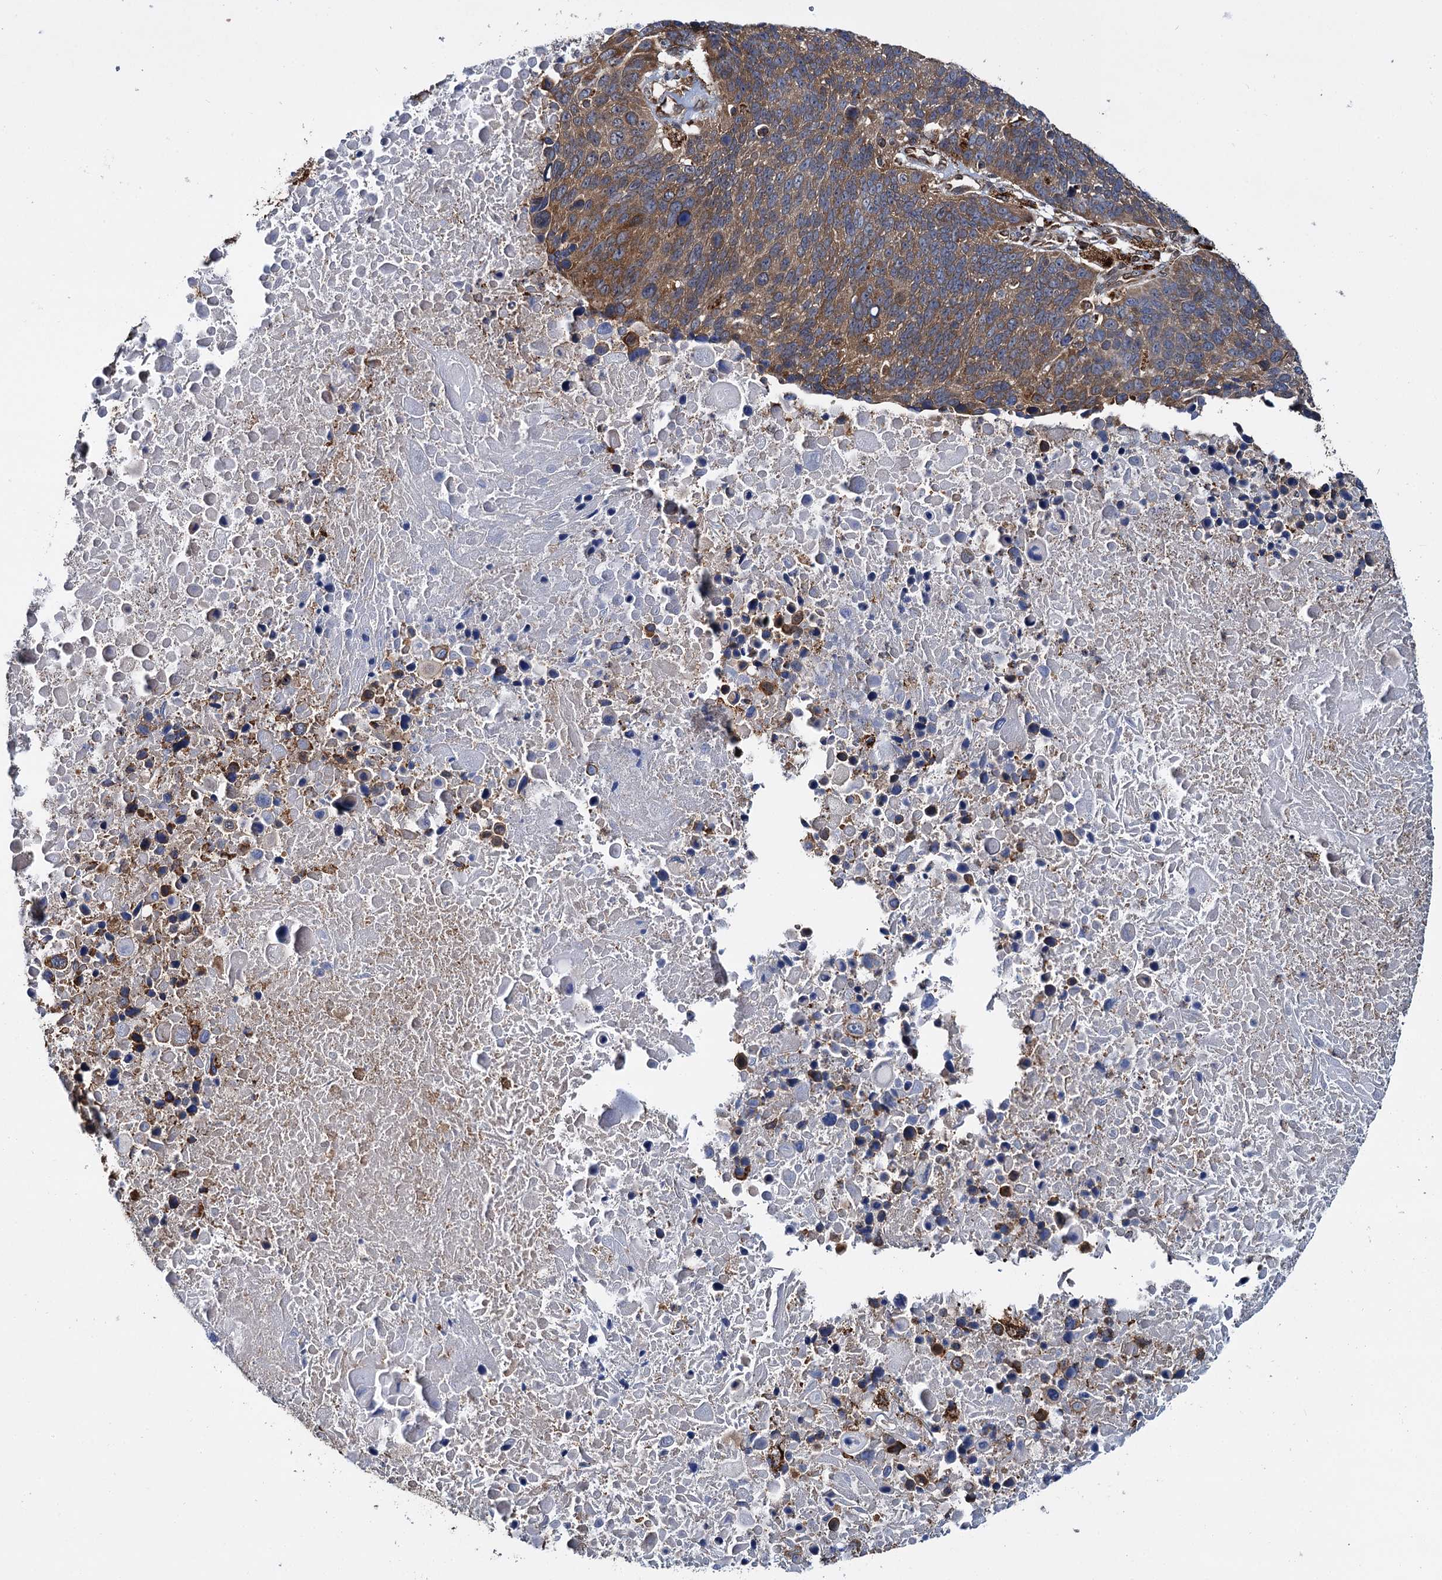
{"staining": {"intensity": "moderate", "quantity": ">75%", "location": "cytoplasmic/membranous"}, "tissue": "lung cancer", "cell_type": "Tumor cells", "image_type": "cancer", "snomed": [{"axis": "morphology", "description": "Normal tissue, NOS"}, {"axis": "morphology", "description": "Squamous cell carcinoma, NOS"}, {"axis": "topography", "description": "Lymph node"}, {"axis": "topography", "description": "Lung"}], "caption": "This micrograph reveals lung cancer stained with immunohistochemistry (IHC) to label a protein in brown. The cytoplasmic/membranous of tumor cells show moderate positivity for the protein. Nuclei are counter-stained blue.", "gene": "UFM1", "patient": {"sex": "male", "age": 66}}